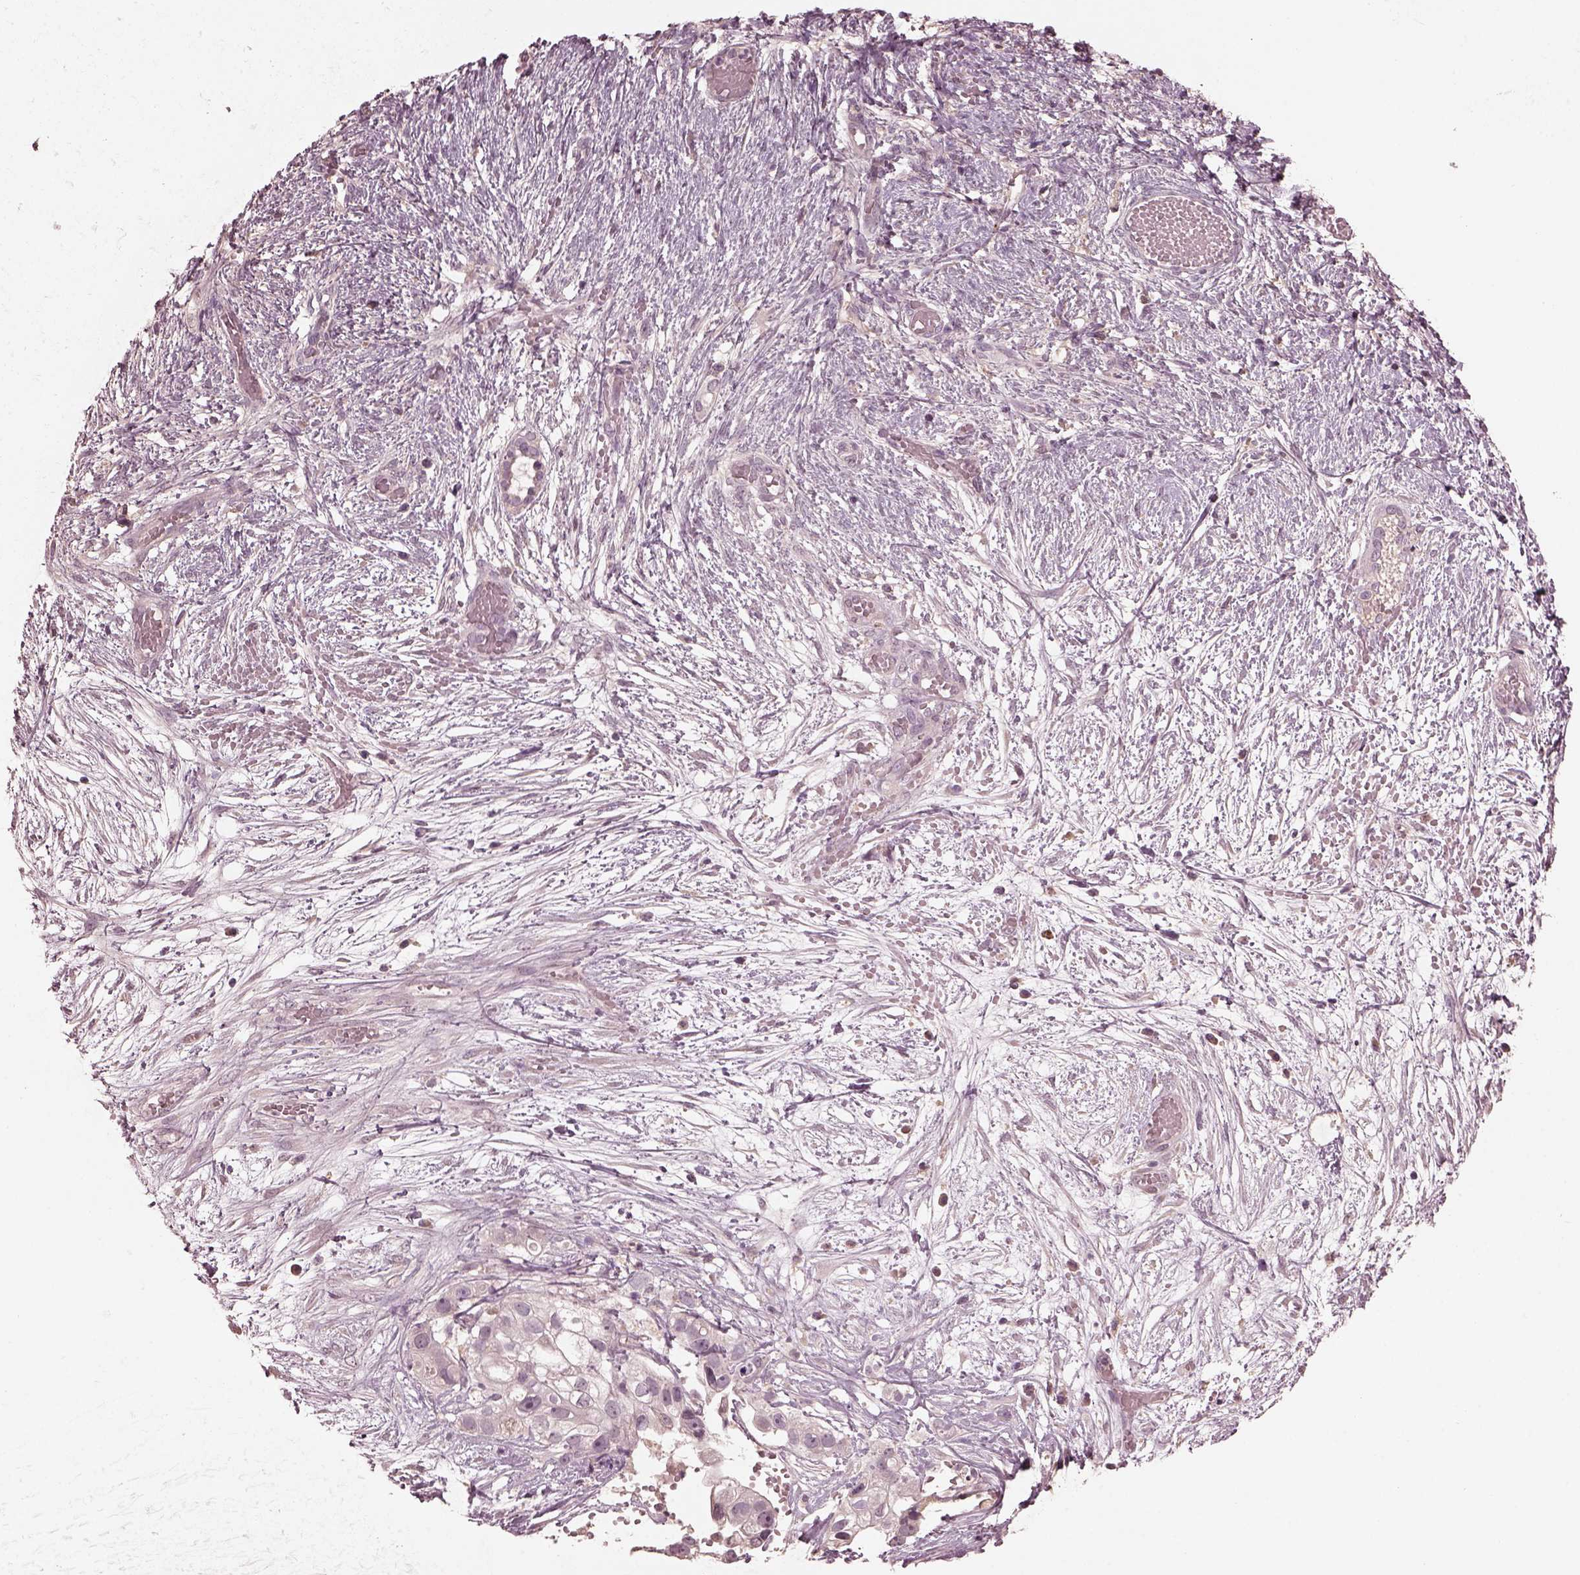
{"staining": {"intensity": "negative", "quantity": "none", "location": "none"}, "tissue": "ovarian cancer", "cell_type": "Tumor cells", "image_type": "cancer", "snomed": [{"axis": "morphology", "description": "Cystadenocarcinoma, serous, NOS"}, {"axis": "topography", "description": "Ovary"}], "caption": "Tumor cells are negative for protein expression in human ovarian cancer.", "gene": "VWA5B1", "patient": {"sex": "female", "age": 56}}